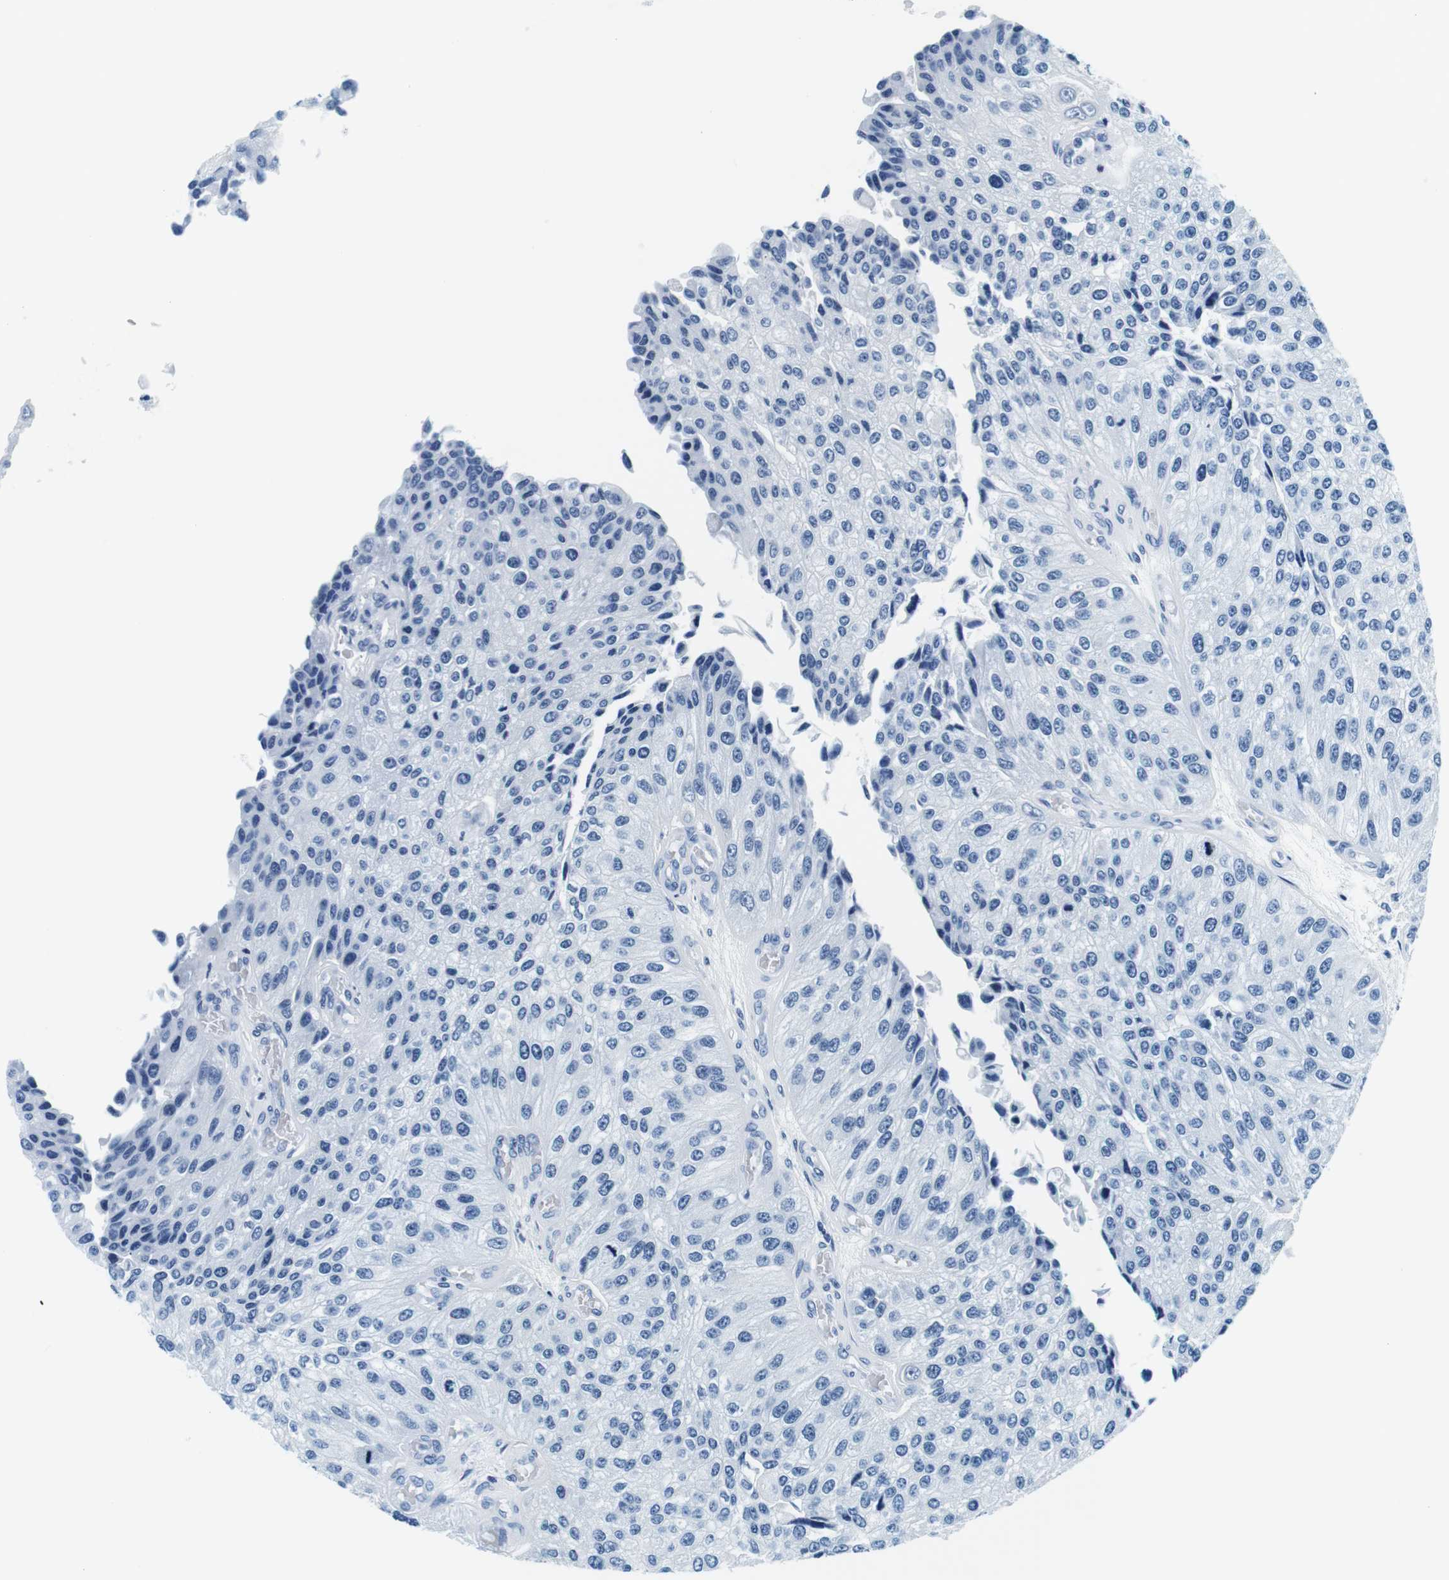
{"staining": {"intensity": "negative", "quantity": "none", "location": "none"}, "tissue": "urothelial cancer", "cell_type": "Tumor cells", "image_type": "cancer", "snomed": [{"axis": "morphology", "description": "Urothelial carcinoma, High grade"}, {"axis": "topography", "description": "Kidney"}, {"axis": "topography", "description": "Urinary bladder"}], "caption": "Photomicrograph shows no significant protein staining in tumor cells of urothelial cancer.", "gene": "ELANE", "patient": {"sex": "male", "age": 77}}